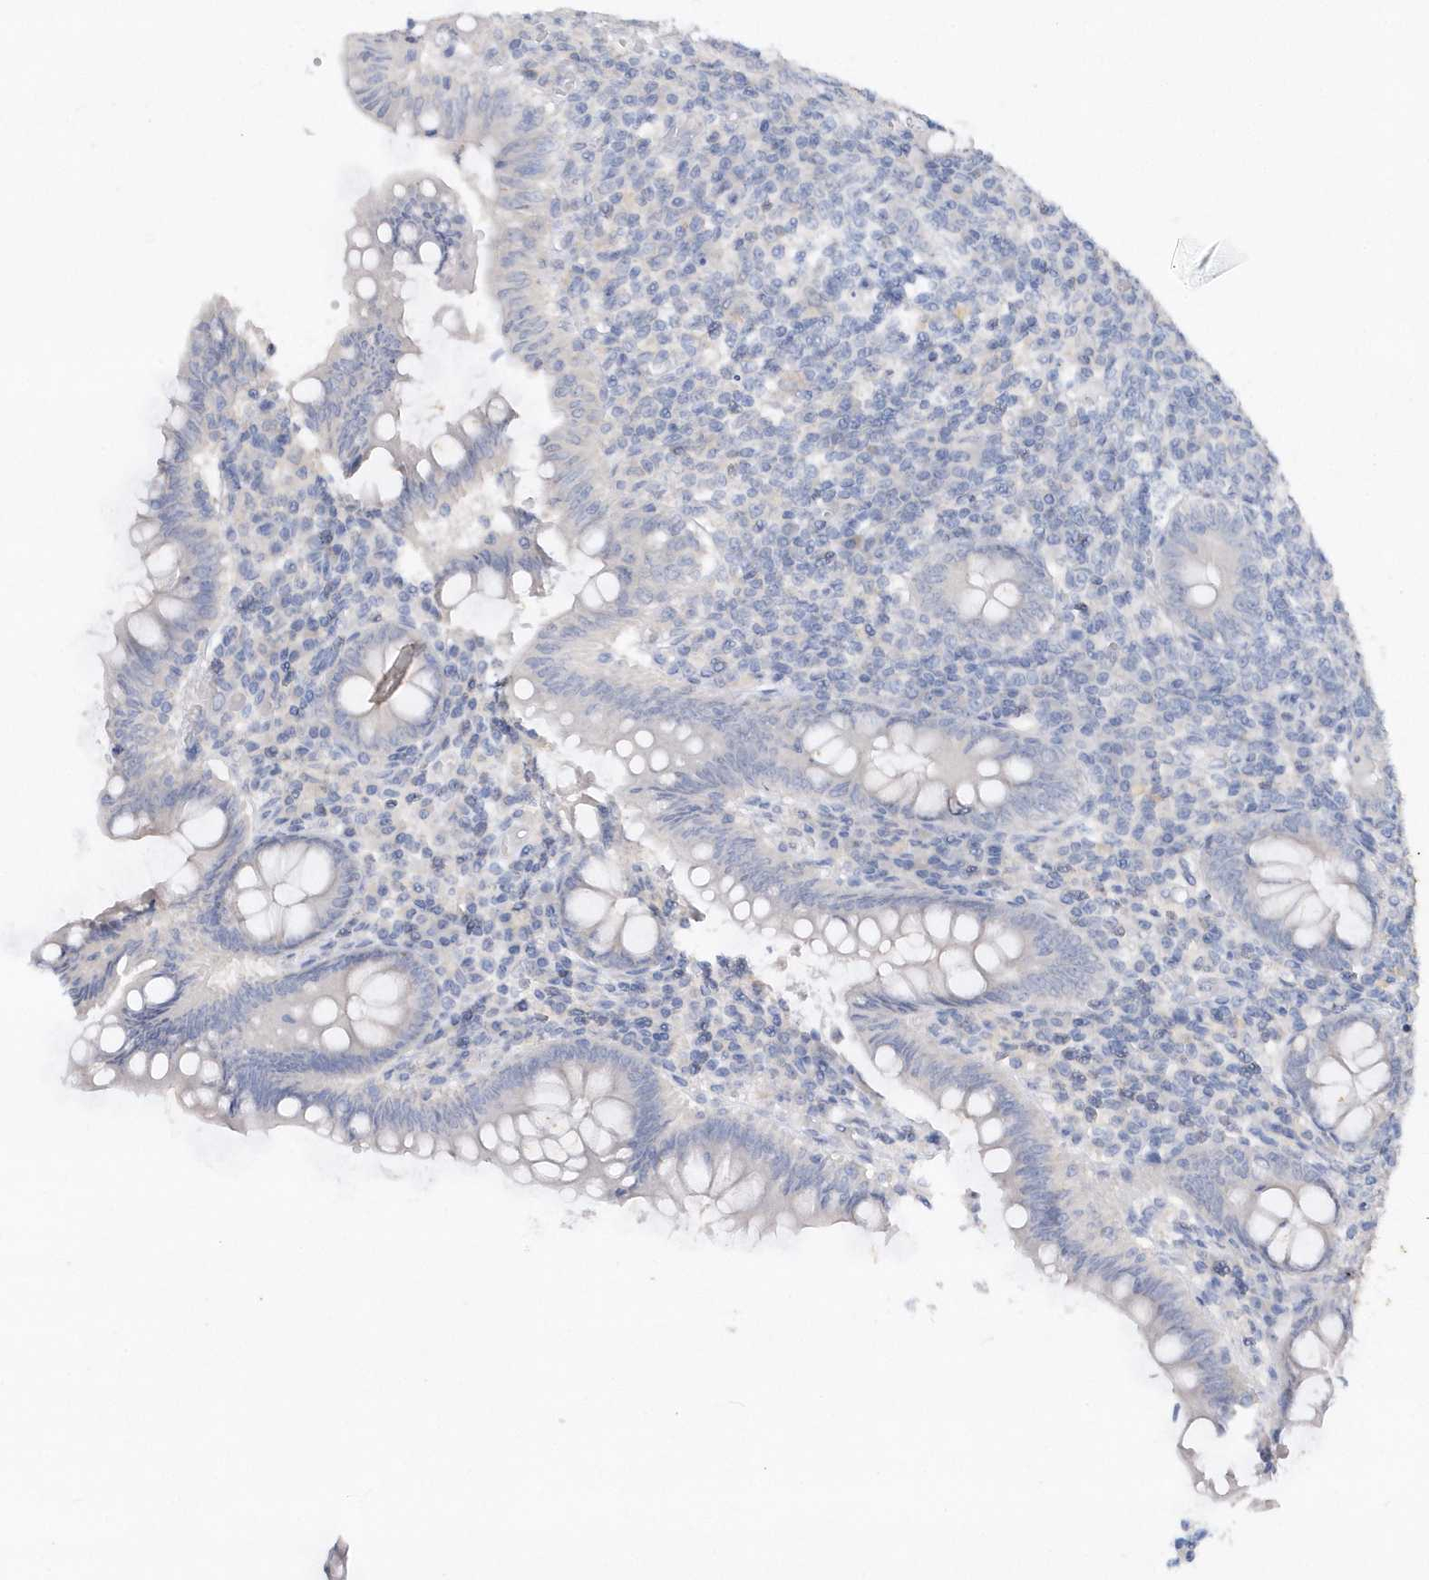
{"staining": {"intensity": "negative", "quantity": "none", "location": "none"}, "tissue": "appendix", "cell_type": "Glandular cells", "image_type": "normal", "snomed": [{"axis": "morphology", "description": "Normal tissue, NOS"}, {"axis": "topography", "description": "Appendix"}], "caption": "Glandular cells show no significant protein expression in normal appendix. (Brightfield microscopy of DAB IHC at high magnification).", "gene": "RPEL1", "patient": {"sex": "male", "age": 14}}